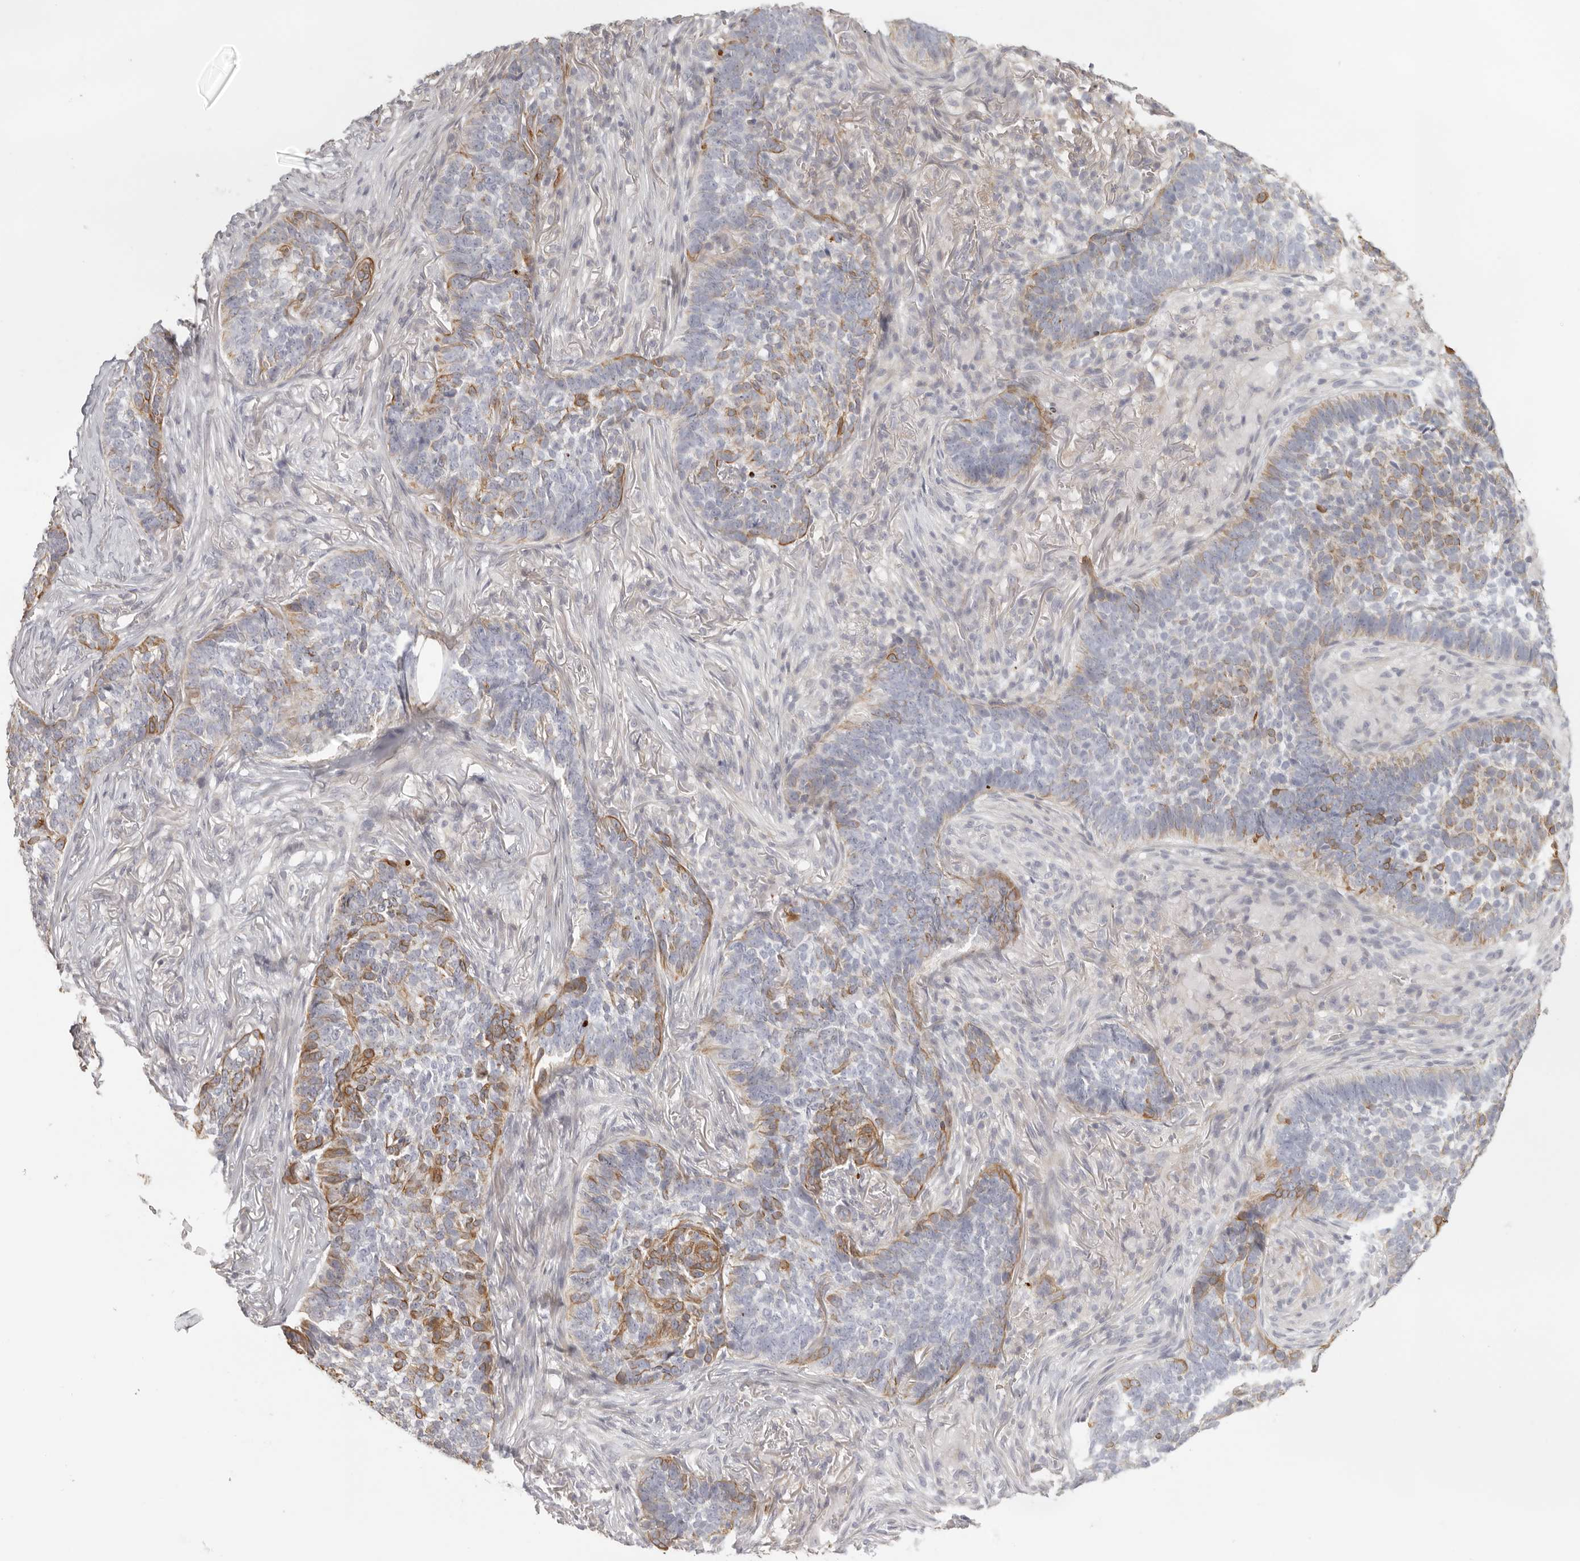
{"staining": {"intensity": "moderate", "quantity": "<25%", "location": "cytoplasmic/membranous"}, "tissue": "skin cancer", "cell_type": "Tumor cells", "image_type": "cancer", "snomed": [{"axis": "morphology", "description": "Basal cell carcinoma"}, {"axis": "topography", "description": "Skin"}], "caption": "An image showing moderate cytoplasmic/membranous staining in about <25% of tumor cells in basal cell carcinoma (skin), as visualized by brown immunohistochemical staining.", "gene": "RXFP1", "patient": {"sex": "male", "age": 85}}